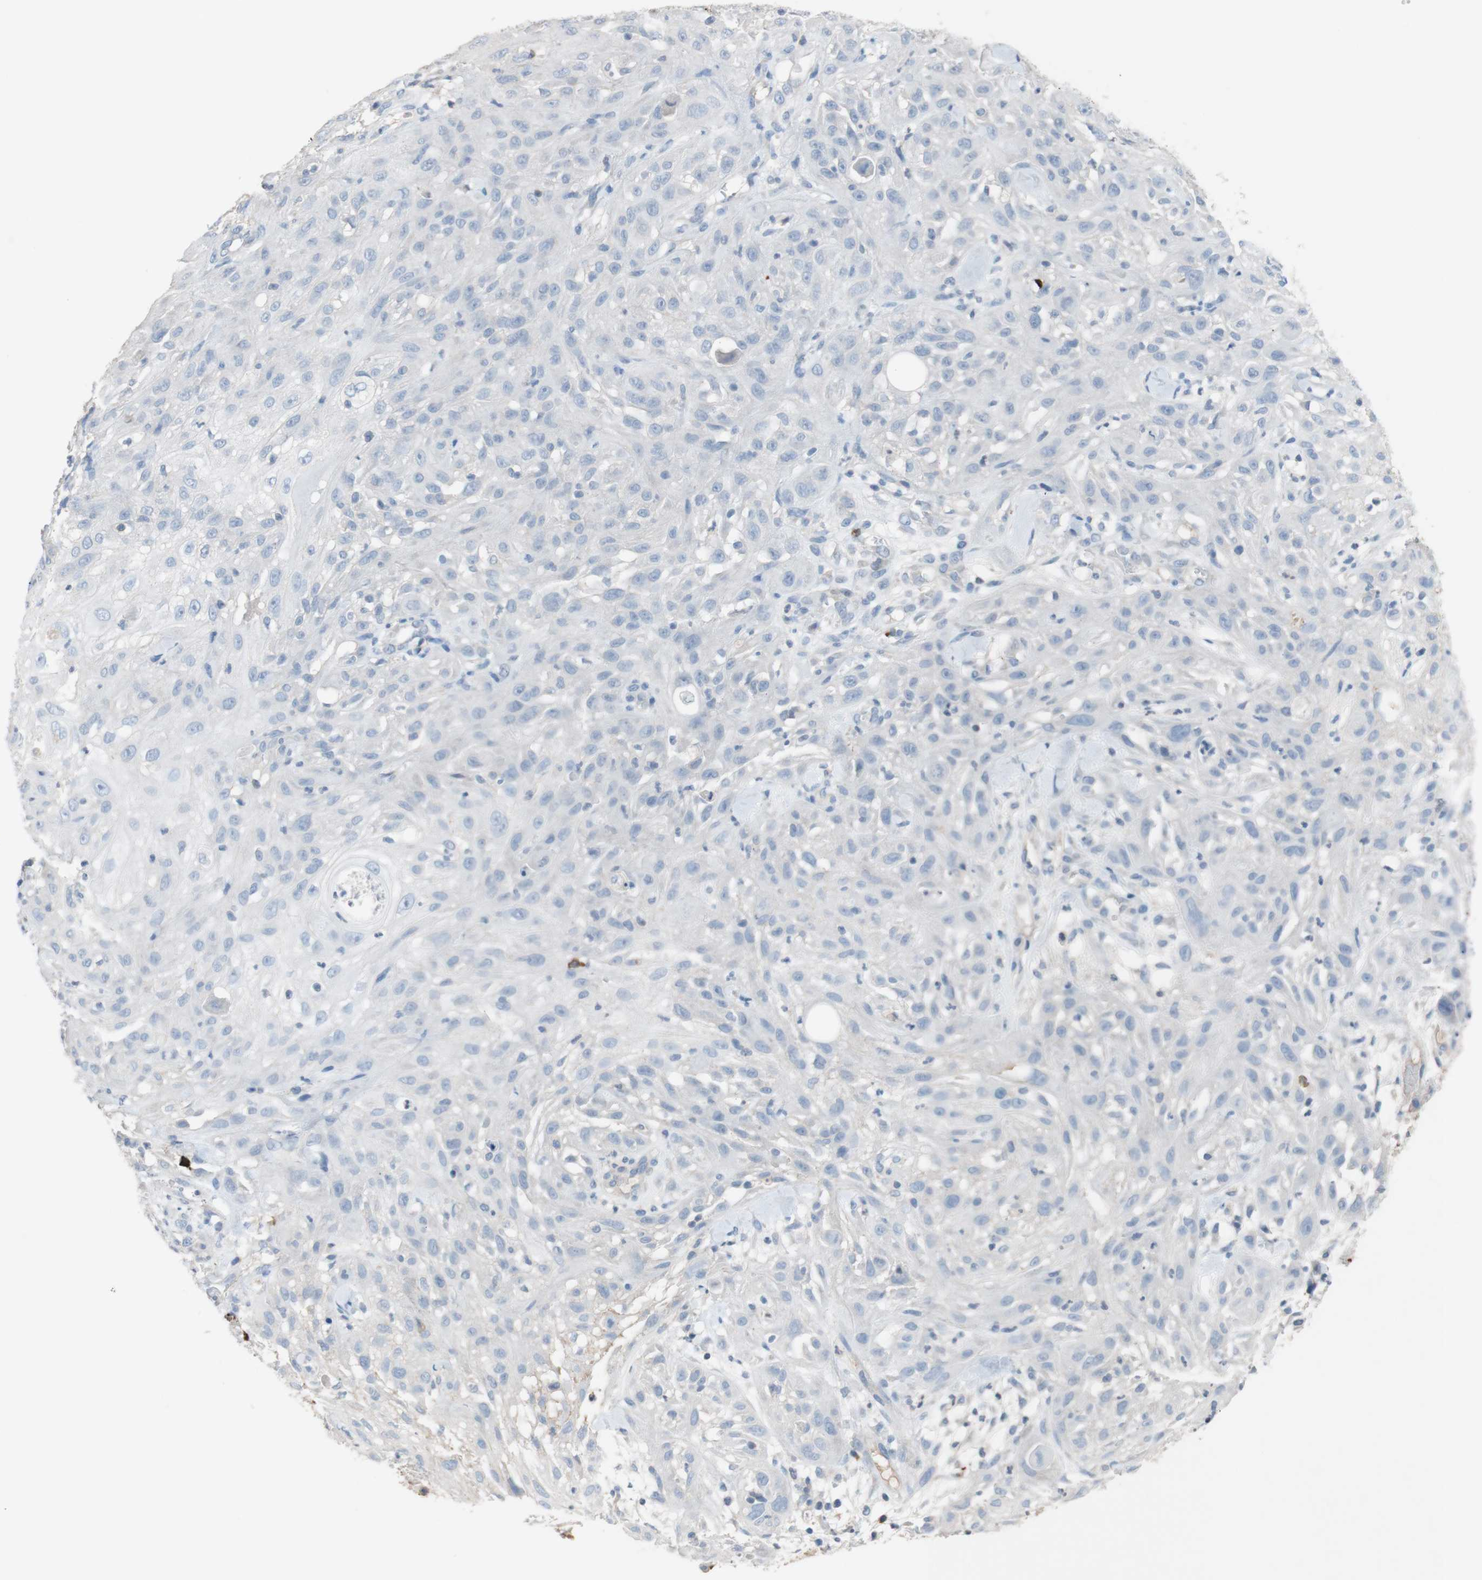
{"staining": {"intensity": "negative", "quantity": "none", "location": "none"}, "tissue": "skin cancer", "cell_type": "Tumor cells", "image_type": "cancer", "snomed": [{"axis": "morphology", "description": "Squamous cell carcinoma, NOS"}, {"axis": "topography", "description": "Skin"}], "caption": "Protein analysis of squamous cell carcinoma (skin) shows no significant expression in tumor cells. (Immunohistochemistry (ihc), brightfield microscopy, high magnification).", "gene": "PACSIN1", "patient": {"sex": "male", "age": 75}}